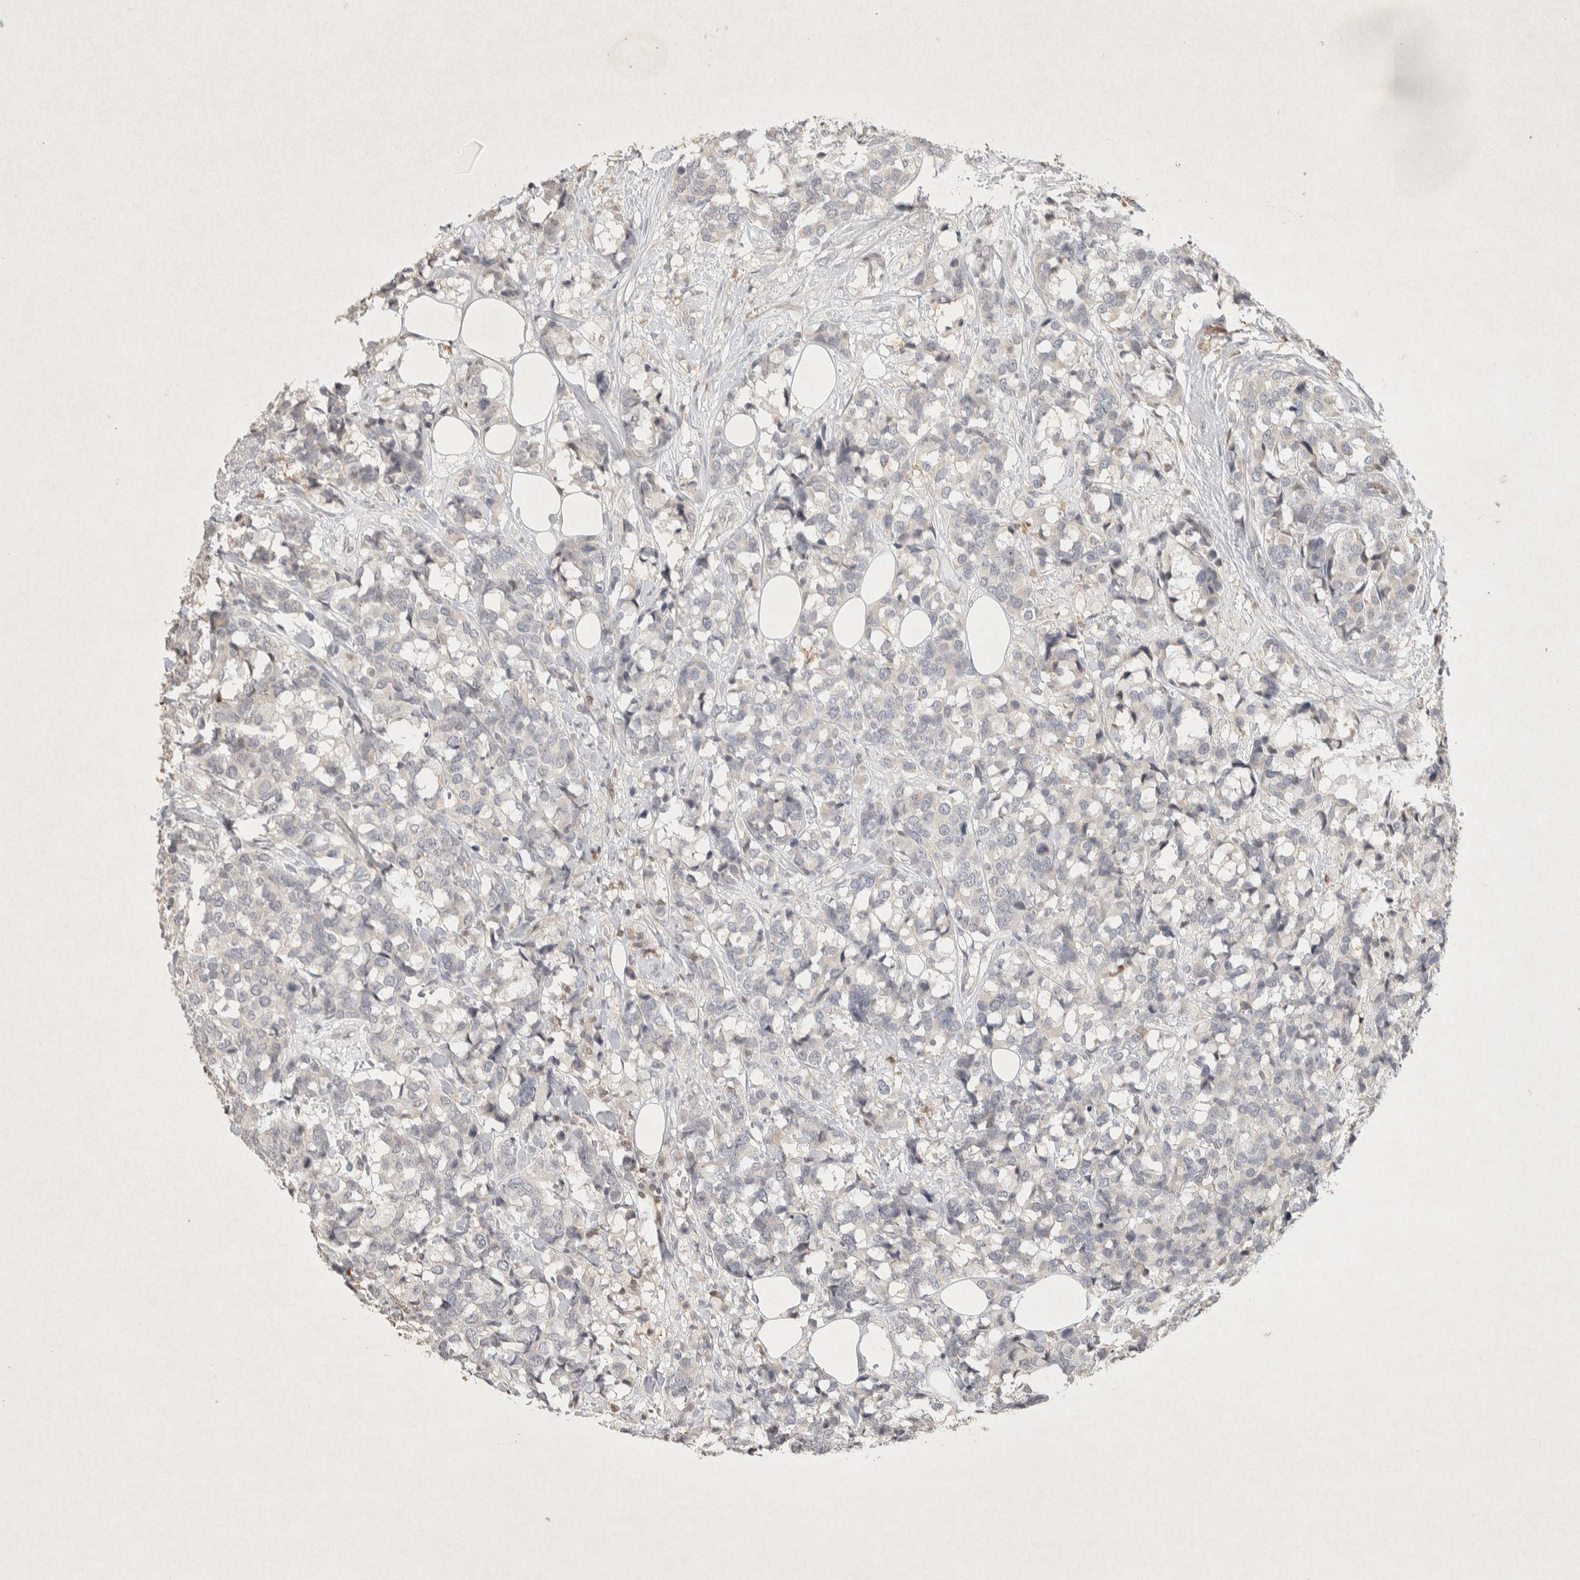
{"staining": {"intensity": "negative", "quantity": "none", "location": "none"}, "tissue": "breast cancer", "cell_type": "Tumor cells", "image_type": "cancer", "snomed": [{"axis": "morphology", "description": "Lobular carcinoma"}, {"axis": "topography", "description": "Breast"}], "caption": "DAB (3,3'-diaminobenzidine) immunohistochemical staining of human breast cancer exhibits no significant staining in tumor cells.", "gene": "RAC2", "patient": {"sex": "female", "age": 59}}